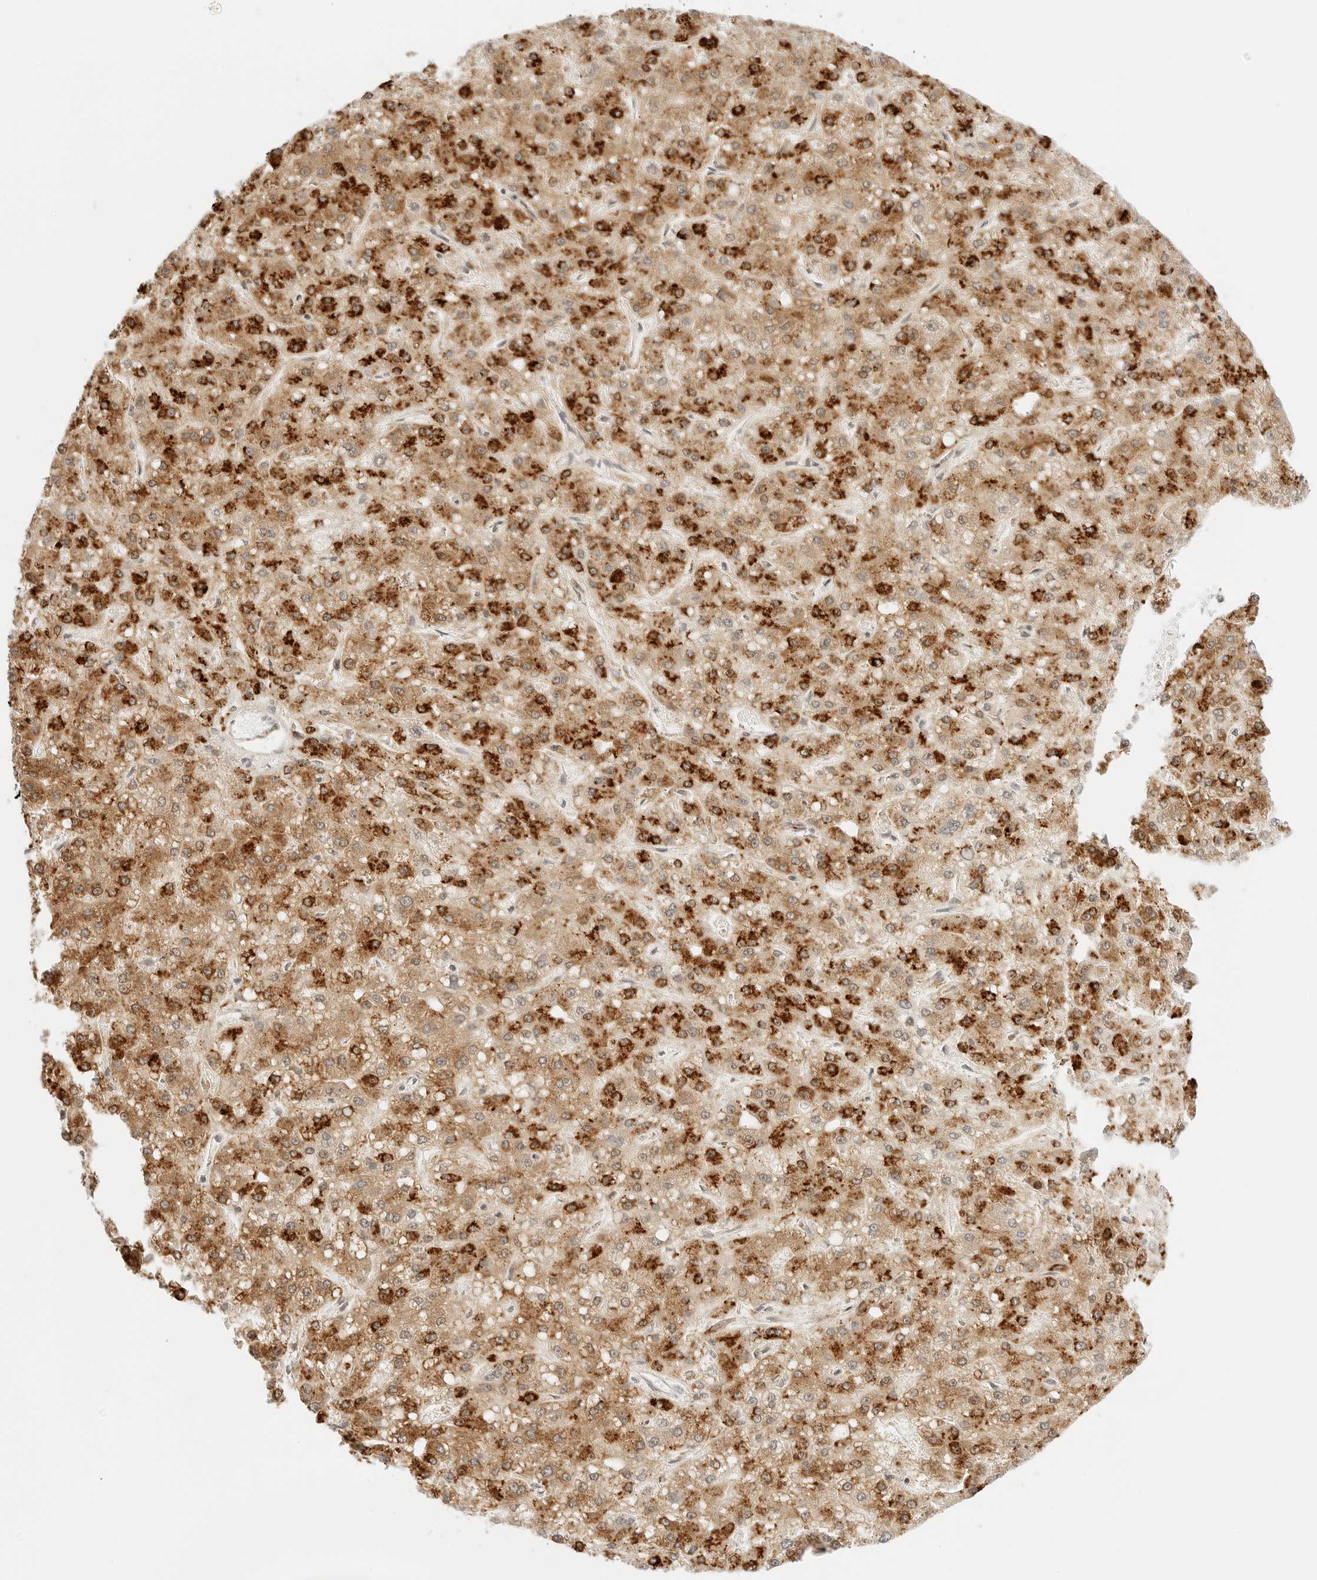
{"staining": {"intensity": "strong", "quantity": ">75%", "location": "cytoplasmic/membranous"}, "tissue": "liver cancer", "cell_type": "Tumor cells", "image_type": "cancer", "snomed": [{"axis": "morphology", "description": "Carcinoma, Hepatocellular, NOS"}, {"axis": "topography", "description": "Liver"}], "caption": "Immunohistochemical staining of human liver cancer reveals high levels of strong cytoplasmic/membranous protein staining in about >75% of tumor cells.", "gene": "TEKT2", "patient": {"sex": "male", "age": 67}}